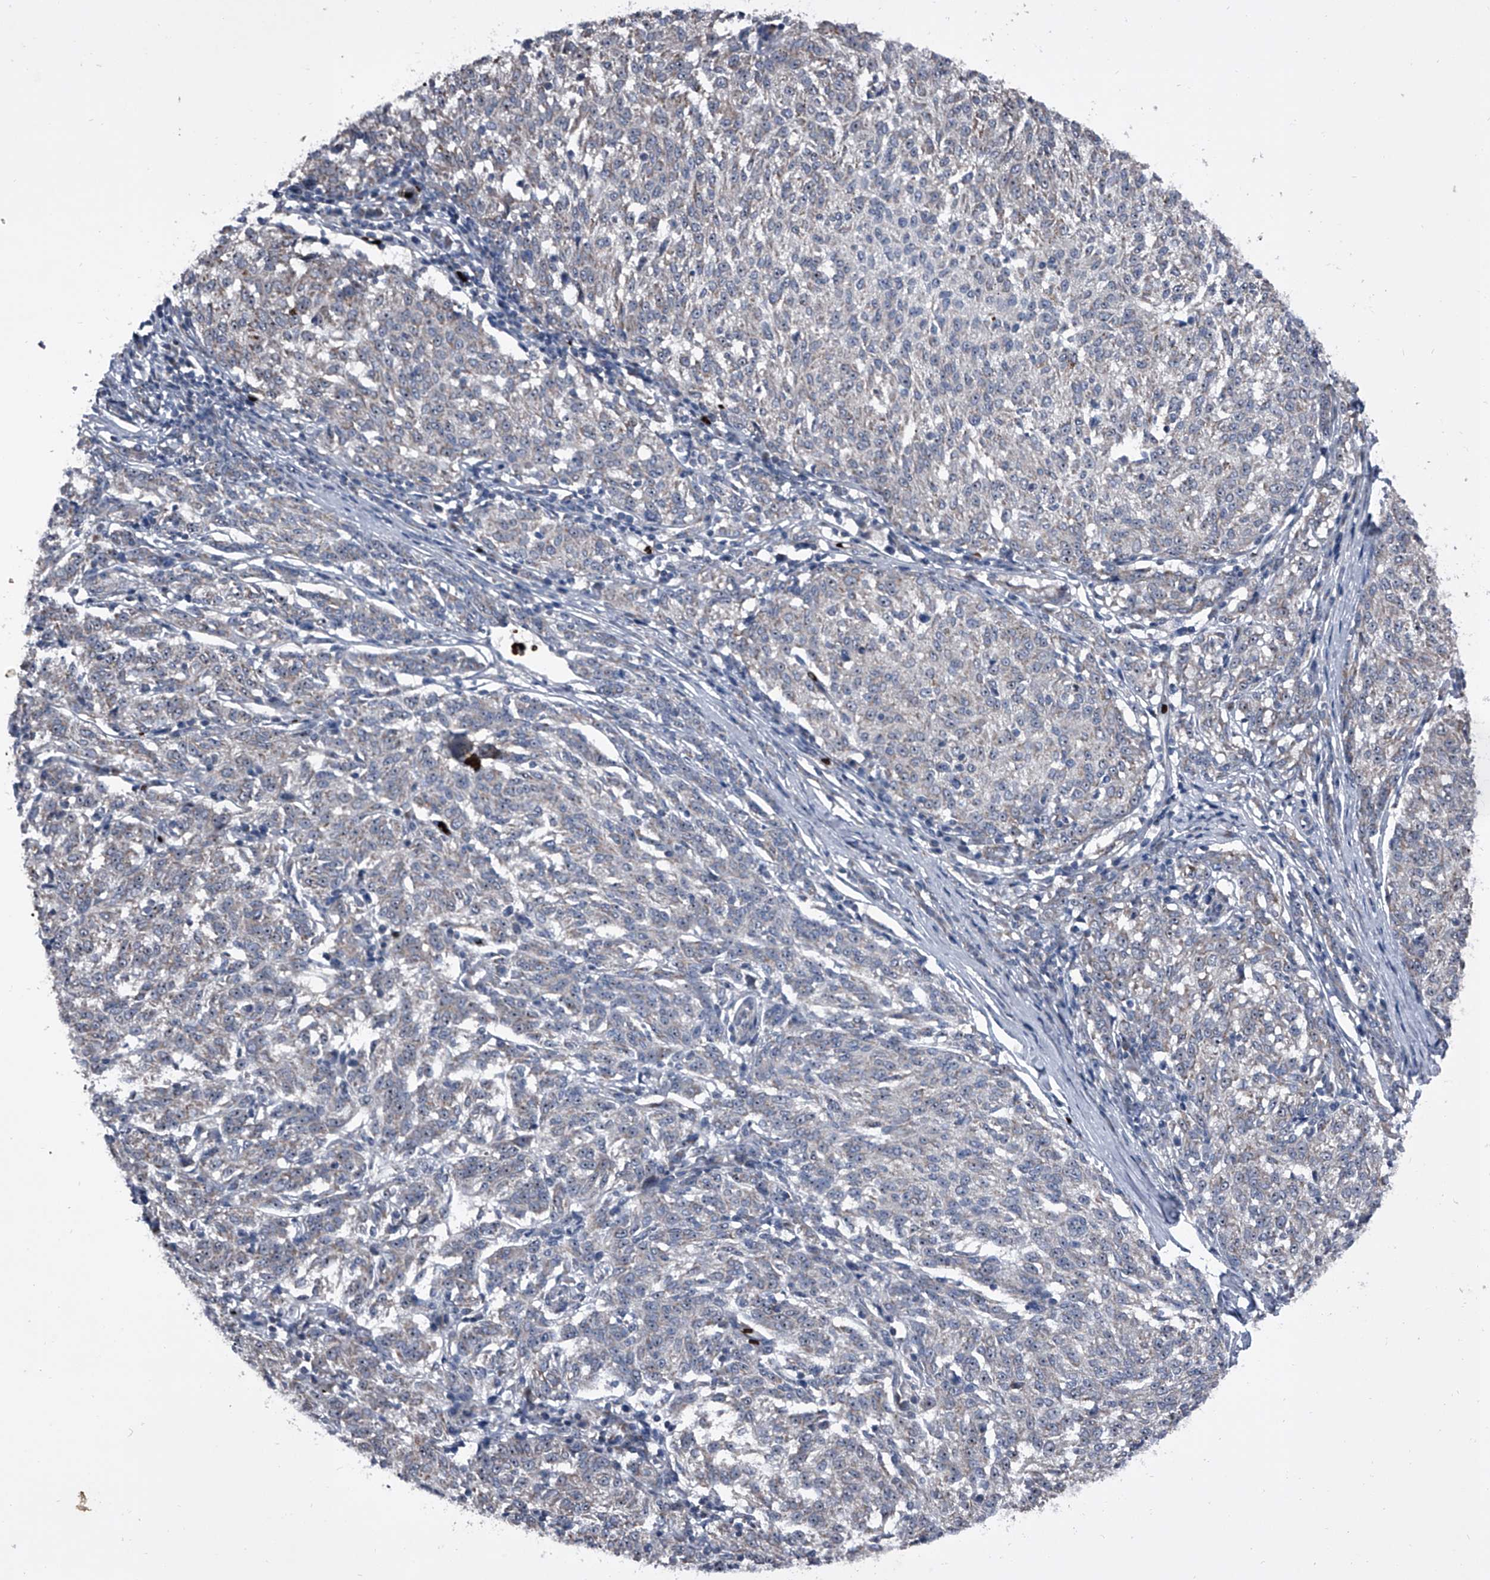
{"staining": {"intensity": "weak", "quantity": "<25%", "location": "cytoplasmic/membranous"}, "tissue": "melanoma", "cell_type": "Tumor cells", "image_type": "cancer", "snomed": [{"axis": "morphology", "description": "Malignant melanoma, NOS"}, {"axis": "topography", "description": "Skin"}], "caption": "A high-resolution image shows immunohistochemistry staining of melanoma, which exhibits no significant staining in tumor cells.", "gene": "CEP85L", "patient": {"sex": "female", "age": 72}}